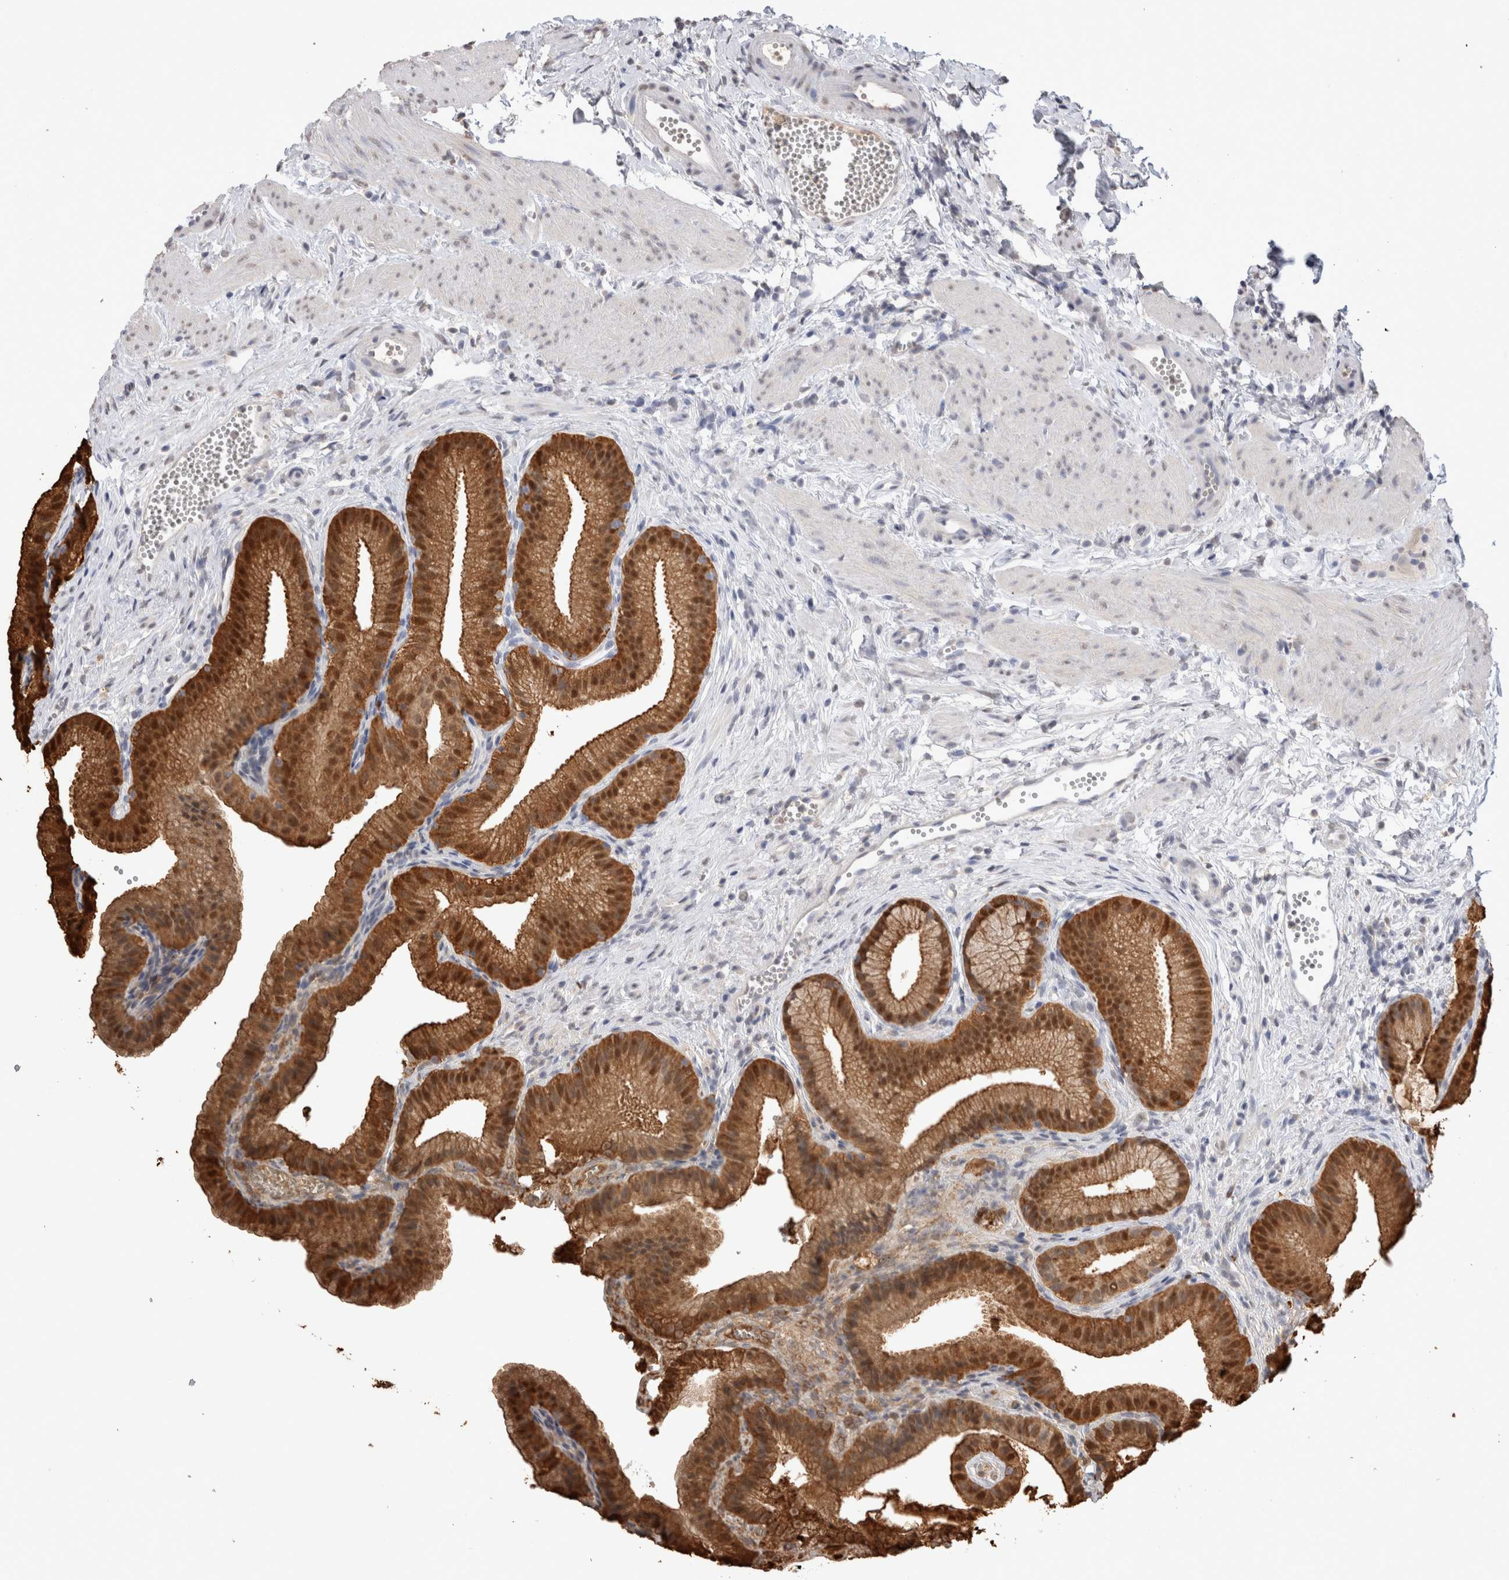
{"staining": {"intensity": "strong", "quantity": ">75%", "location": "cytoplasmic/membranous,nuclear"}, "tissue": "gallbladder", "cell_type": "Glandular cells", "image_type": "normal", "snomed": [{"axis": "morphology", "description": "Normal tissue, NOS"}, {"axis": "topography", "description": "Gallbladder"}], "caption": "Unremarkable gallbladder displays strong cytoplasmic/membranous,nuclear positivity in about >75% of glandular cells, visualized by immunohistochemistry. The protein is stained brown, and the nuclei are stained in blue (DAB (3,3'-diaminobenzidine) IHC with brightfield microscopy, high magnification).", "gene": "LGALS2", "patient": {"sex": "male", "age": 38}}